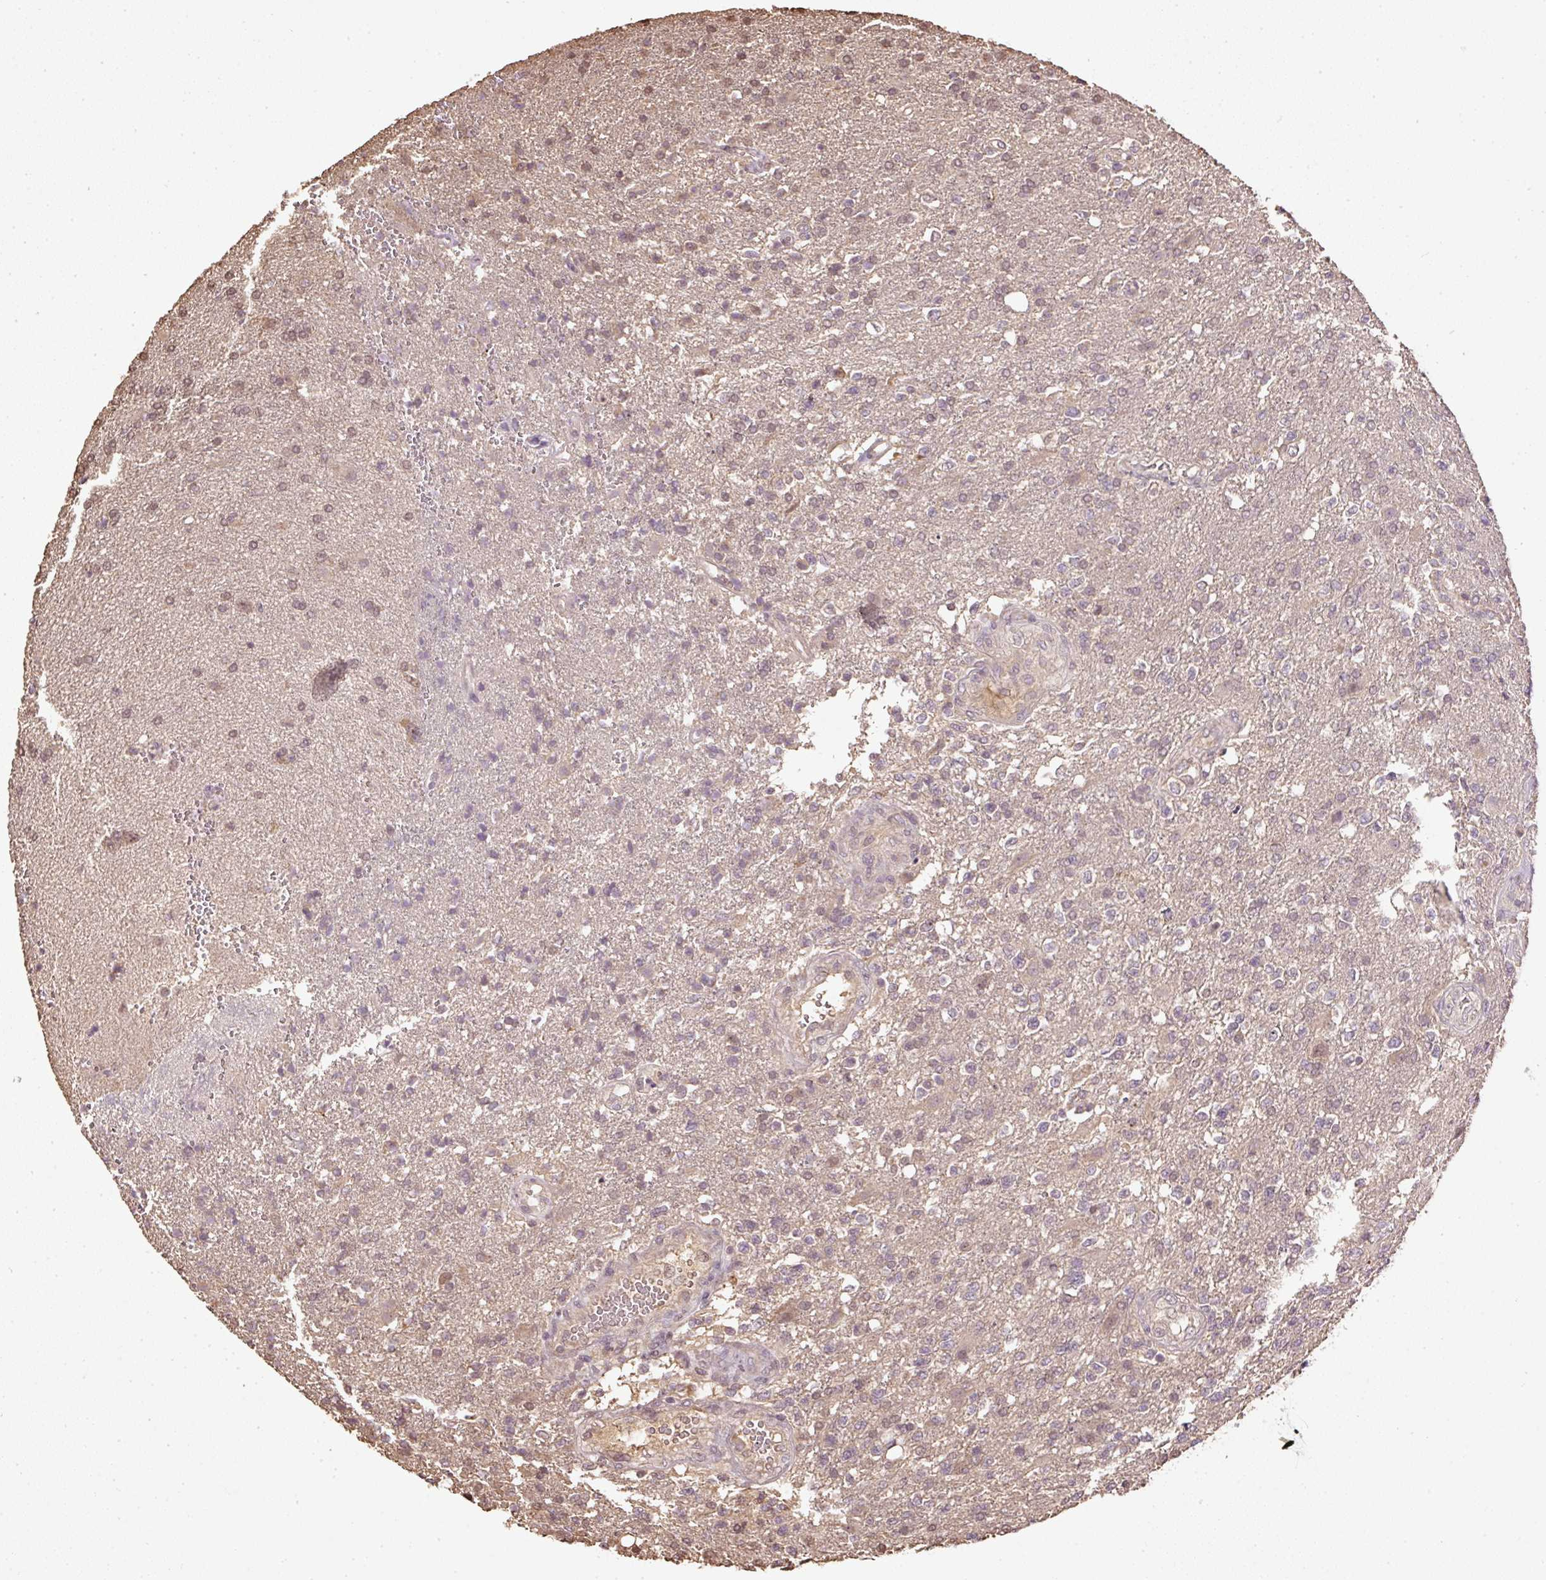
{"staining": {"intensity": "moderate", "quantity": "25%-75%", "location": "nuclear"}, "tissue": "glioma", "cell_type": "Tumor cells", "image_type": "cancer", "snomed": [{"axis": "morphology", "description": "Glioma, malignant, High grade"}, {"axis": "topography", "description": "Brain"}], "caption": "This histopathology image displays immunohistochemistry (IHC) staining of malignant glioma (high-grade), with medium moderate nuclear expression in approximately 25%-75% of tumor cells.", "gene": "TMEM170B", "patient": {"sex": "male", "age": 56}}